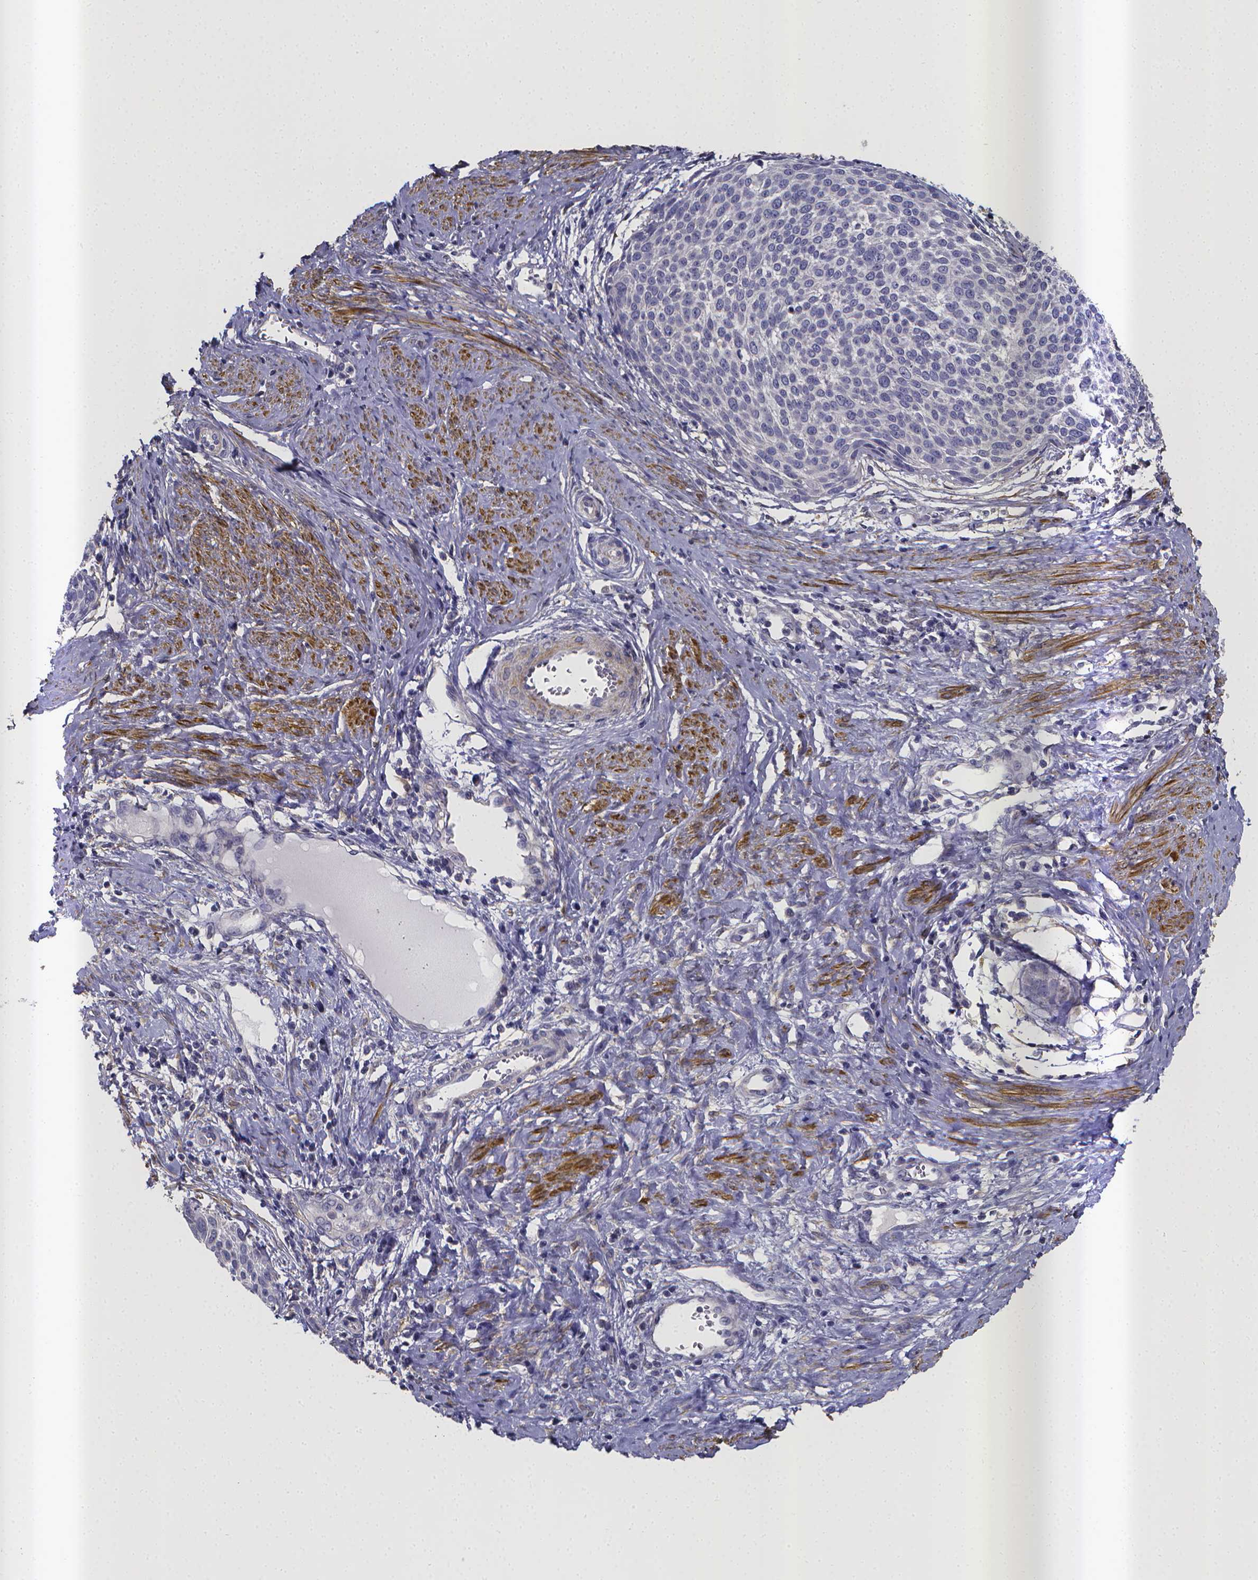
{"staining": {"intensity": "negative", "quantity": "none", "location": "none"}, "tissue": "cervical cancer", "cell_type": "Tumor cells", "image_type": "cancer", "snomed": [{"axis": "morphology", "description": "Squamous cell carcinoma, NOS"}, {"axis": "topography", "description": "Cervix"}], "caption": "Tumor cells are negative for protein expression in human squamous cell carcinoma (cervical).", "gene": "RERG", "patient": {"sex": "female", "age": 39}}